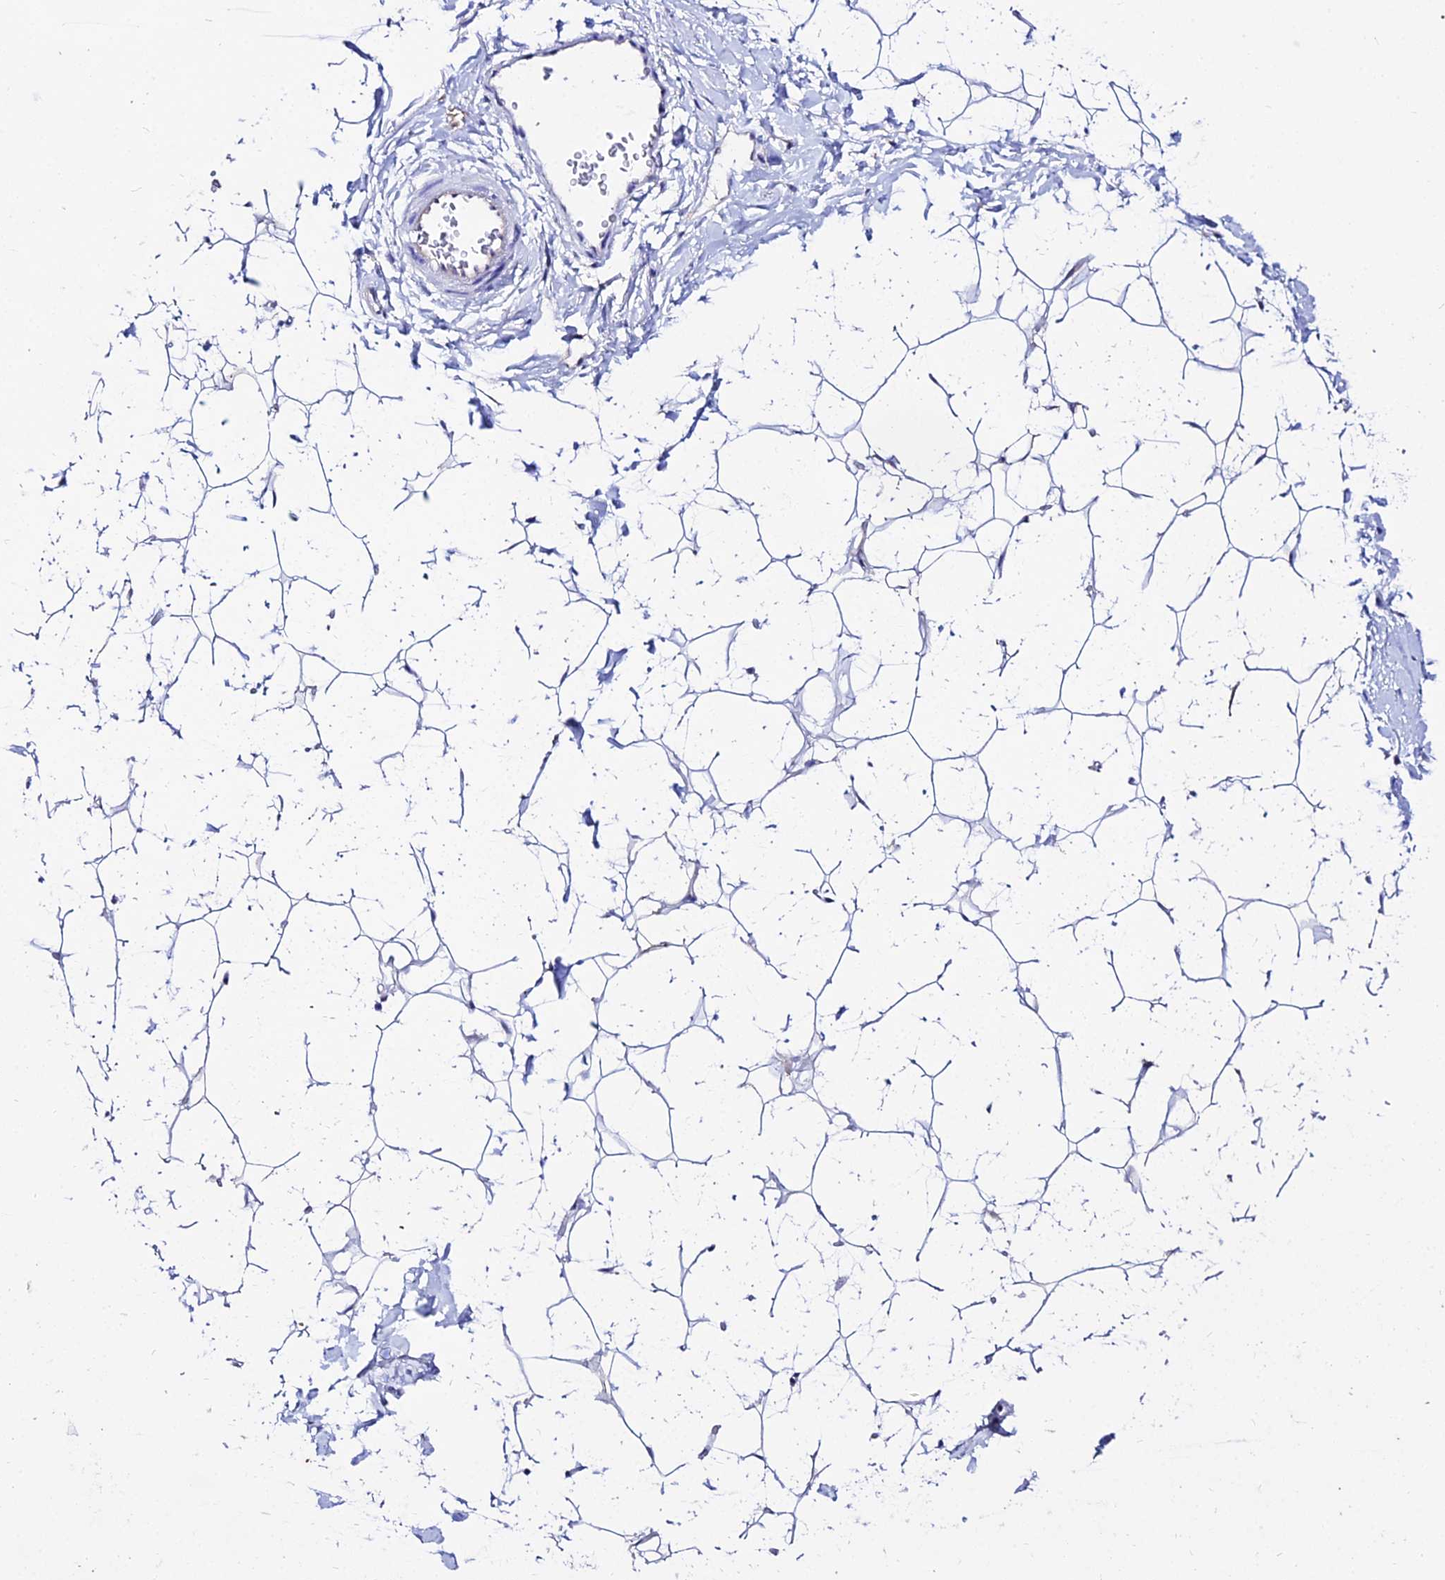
{"staining": {"intensity": "negative", "quantity": "none", "location": "none"}, "tissue": "adipose tissue", "cell_type": "Adipocytes", "image_type": "normal", "snomed": [{"axis": "morphology", "description": "Normal tissue, NOS"}, {"axis": "topography", "description": "Breast"}], "caption": "Immunohistochemistry (IHC) image of normal human adipose tissue stained for a protein (brown), which exhibits no positivity in adipocytes.", "gene": "S100A16", "patient": {"sex": "female", "age": 26}}